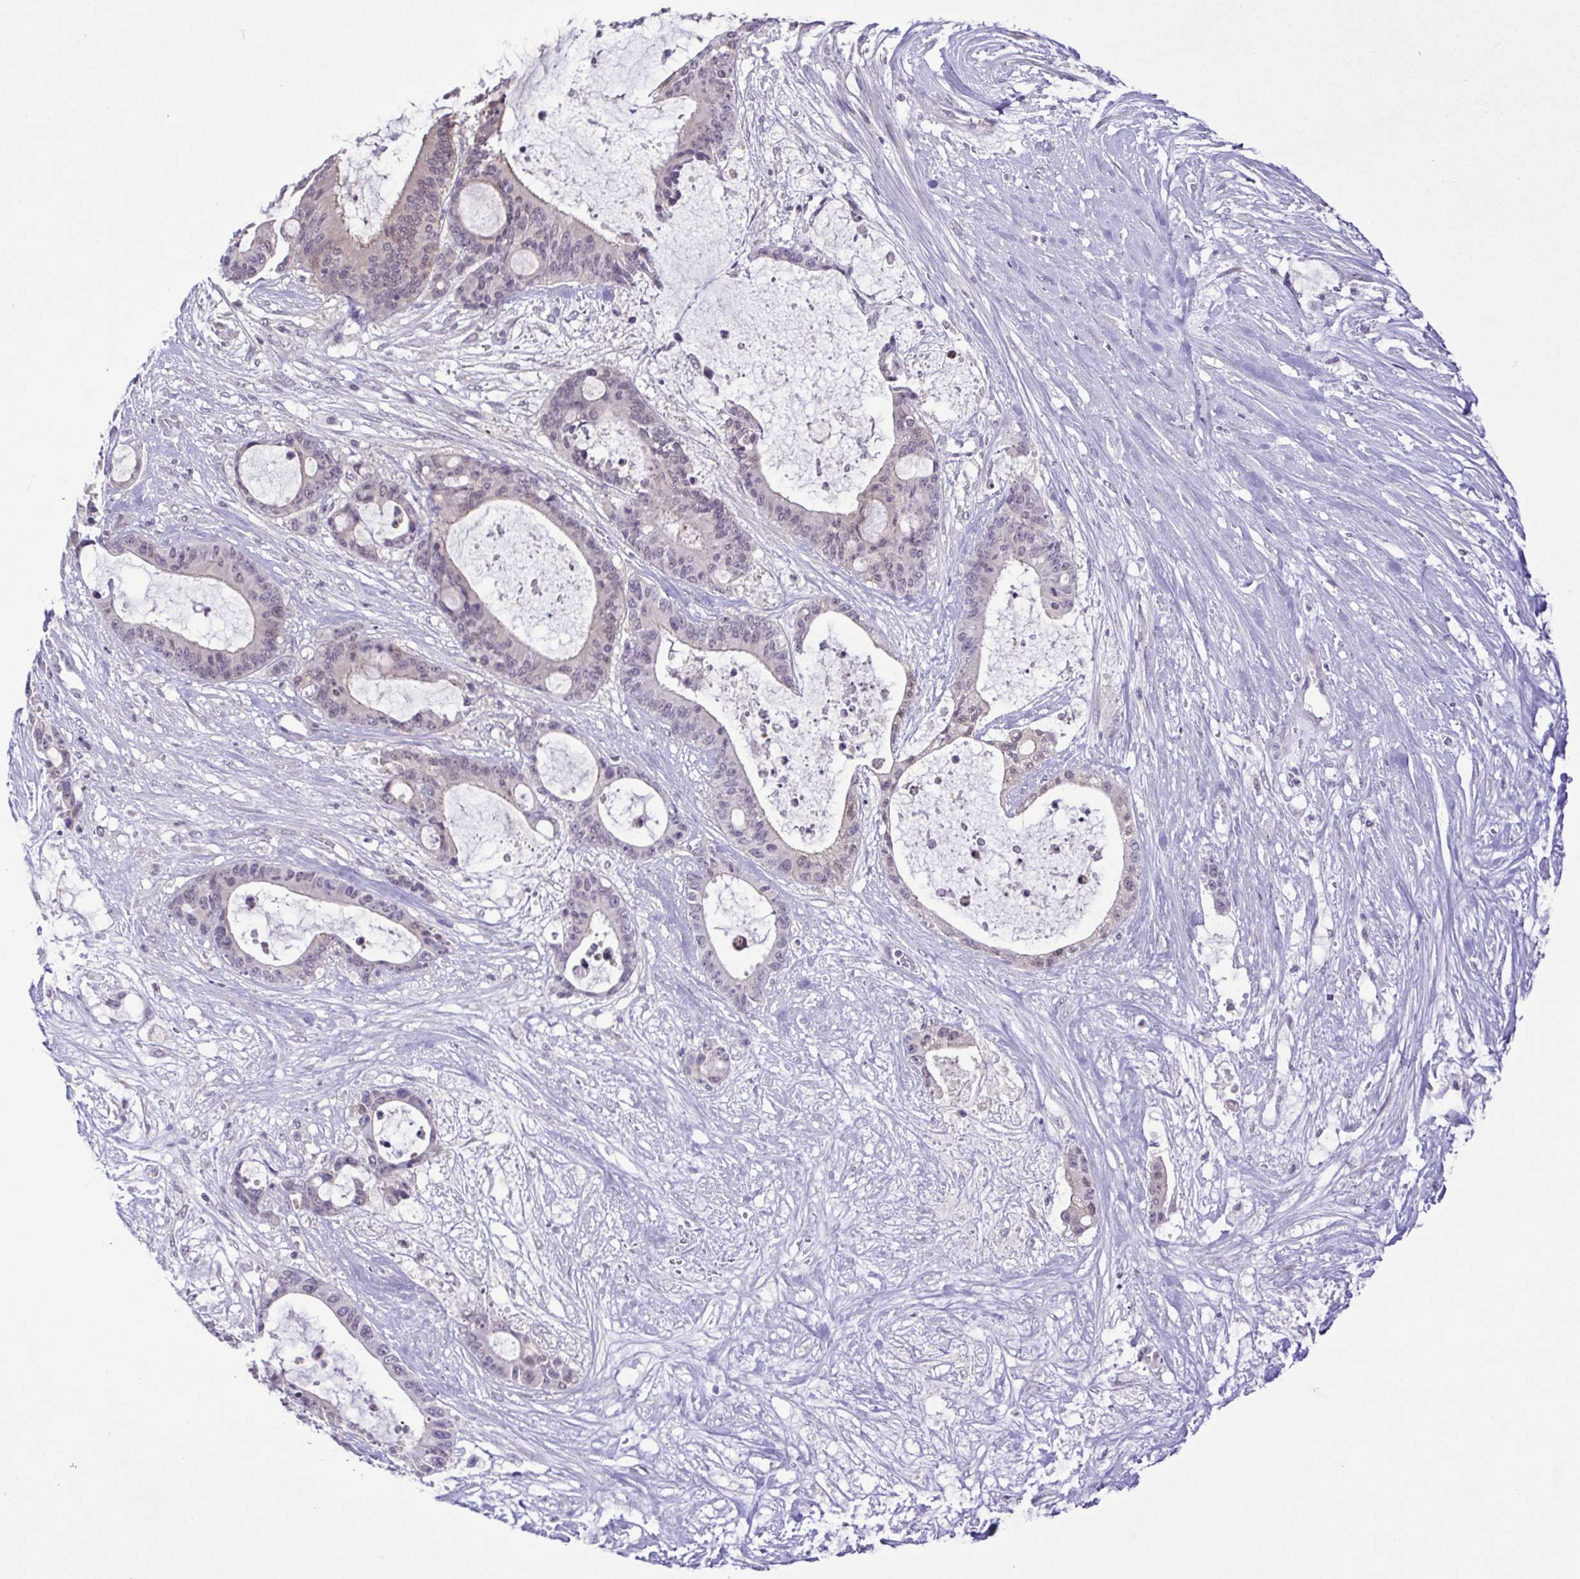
{"staining": {"intensity": "weak", "quantity": "<25%", "location": "nuclear"}, "tissue": "liver cancer", "cell_type": "Tumor cells", "image_type": "cancer", "snomed": [{"axis": "morphology", "description": "Normal tissue, NOS"}, {"axis": "morphology", "description": "Cholangiocarcinoma"}, {"axis": "topography", "description": "Liver"}, {"axis": "topography", "description": "Peripheral nerve tissue"}], "caption": "Protein analysis of cholangiocarcinoma (liver) exhibits no significant positivity in tumor cells.", "gene": "IL1RN", "patient": {"sex": "female", "age": 73}}